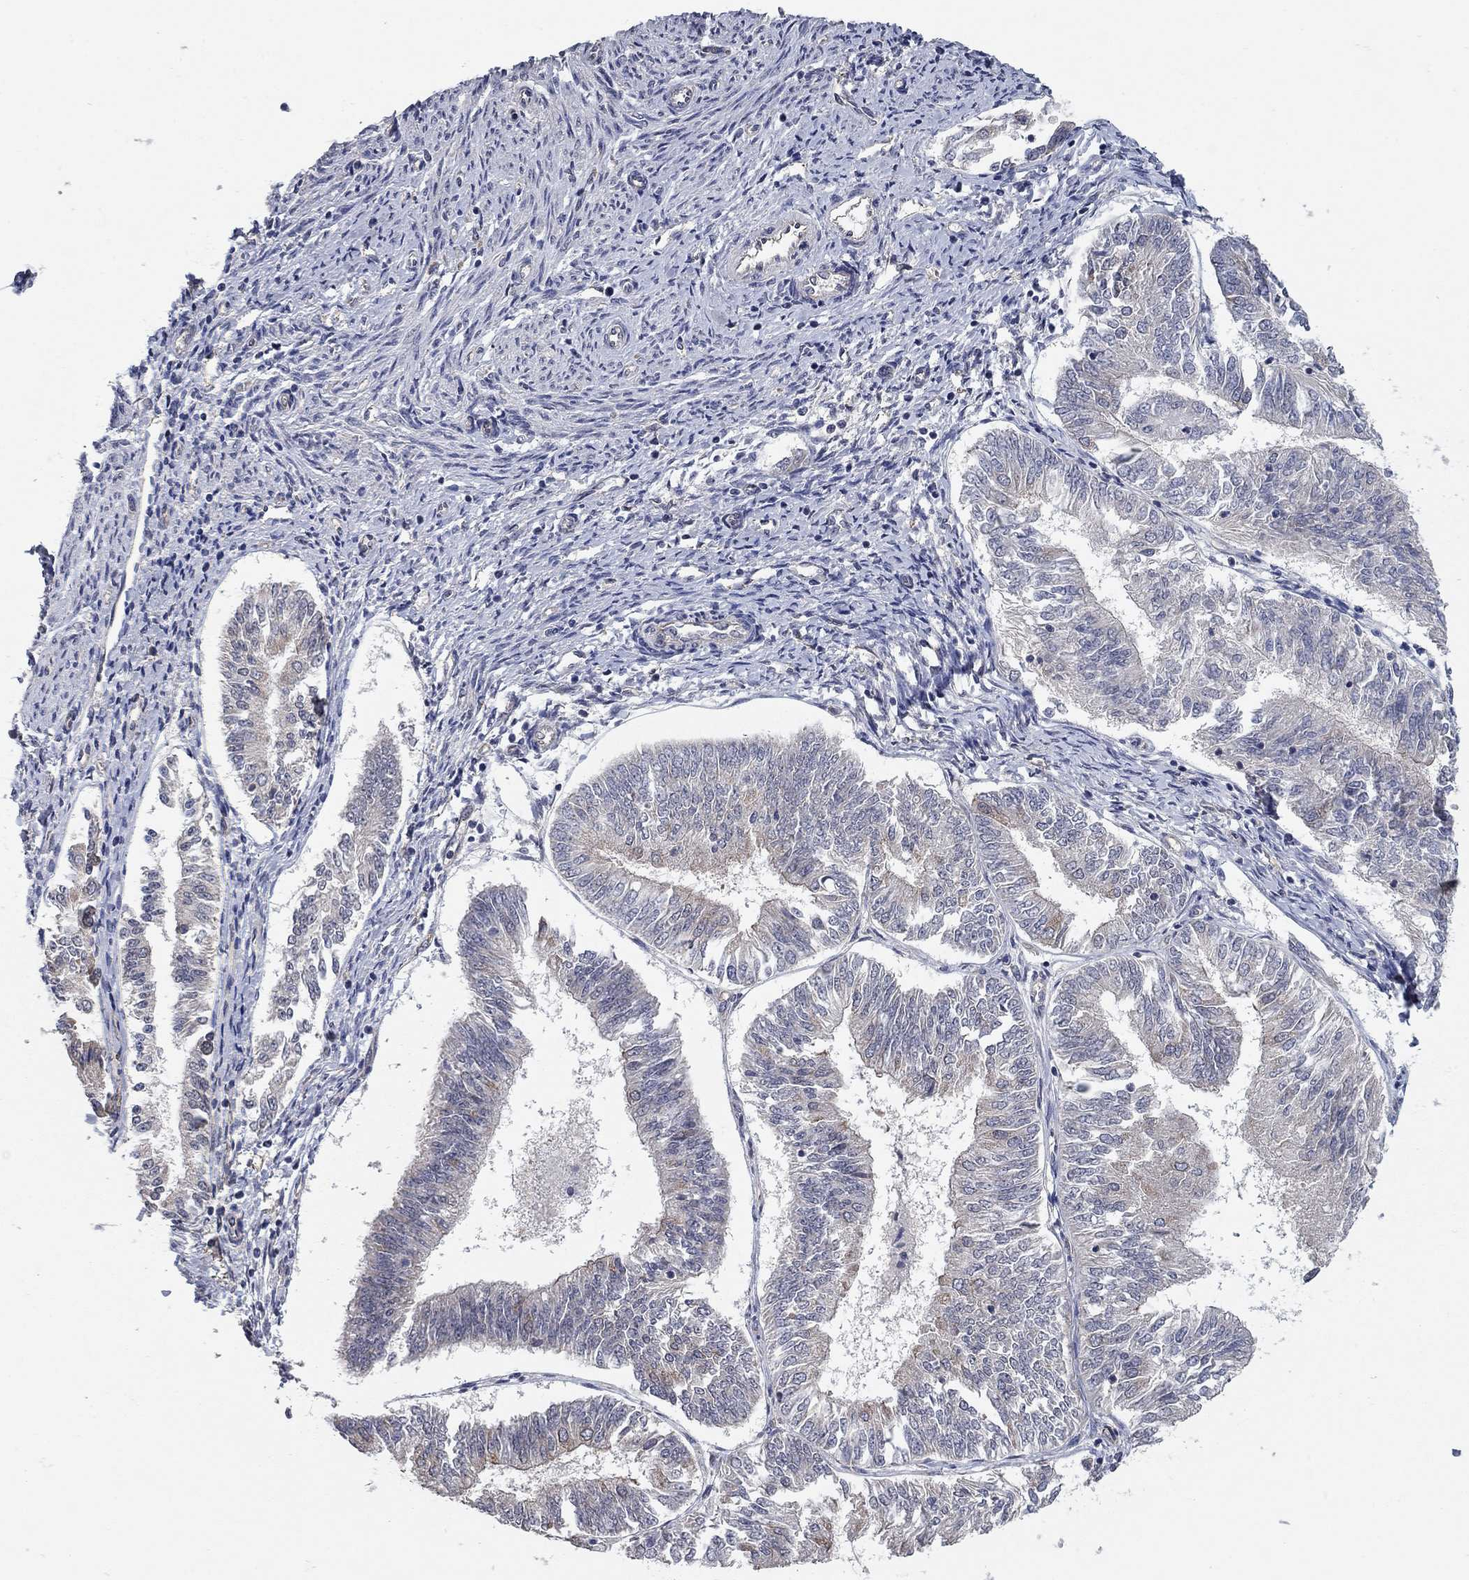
{"staining": {"intensity": "weak", "quantity": "<25%", "location": "cytoplasmic/membranous"}, "tissue": "endometrial cancer", "cell_type": "Tumor cells", "image_type": "cancer", "snomed": [{"axis": "morphology", "description": "Adenocarcinoma, NOS"}, {"axis": "topography", "description": "Endometrium"}], "caption": "There is no significant staining in tumor cells of endometrial cancer (adenocarcinoma).", "gene": "WASF3", "patient": {"sex": "female", "age": 58}}